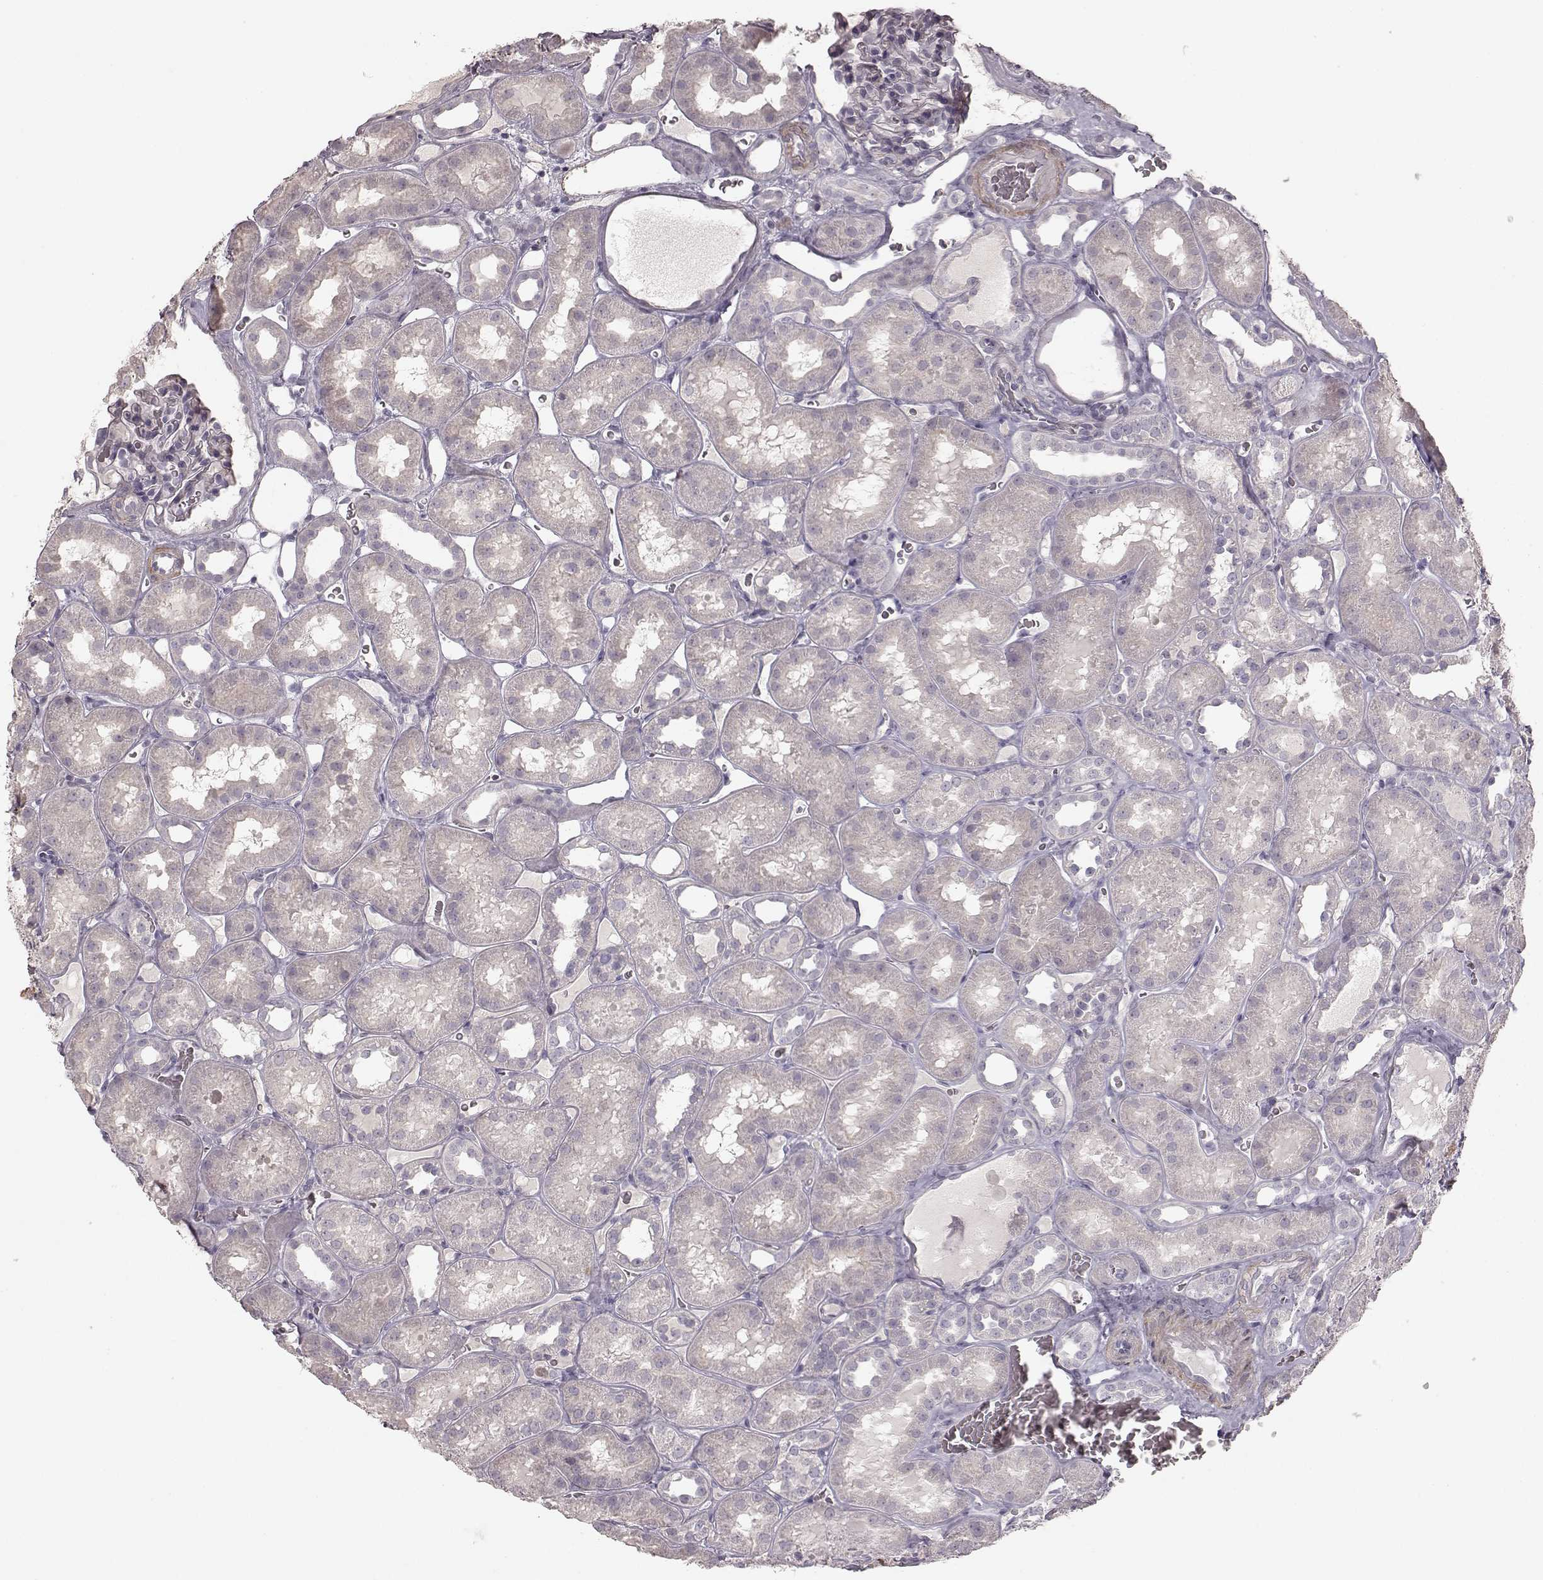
{"staining": {"intensity": "negative", "quantity": "none", "location": "none"}, "tissue": "kidney", "cell_type": "Cells in glomeruli", "image_type": "normal", "snomed": [{"axis": "morphology", "description": "Normal tissue, NOS"}, {"axis": "topography", "description": "Kidney"}], "caption": "High power microscopy micrograph of an immunohistochemistry histopathology image of benign kidney, revealing no significant expression in cells in glomeruli. (DAB (3,3'-diaminobenzidine) immunohistochemistry, high magnification).", "gene": "PRLHR", "patient": {"sex": "female", "age": 41}}